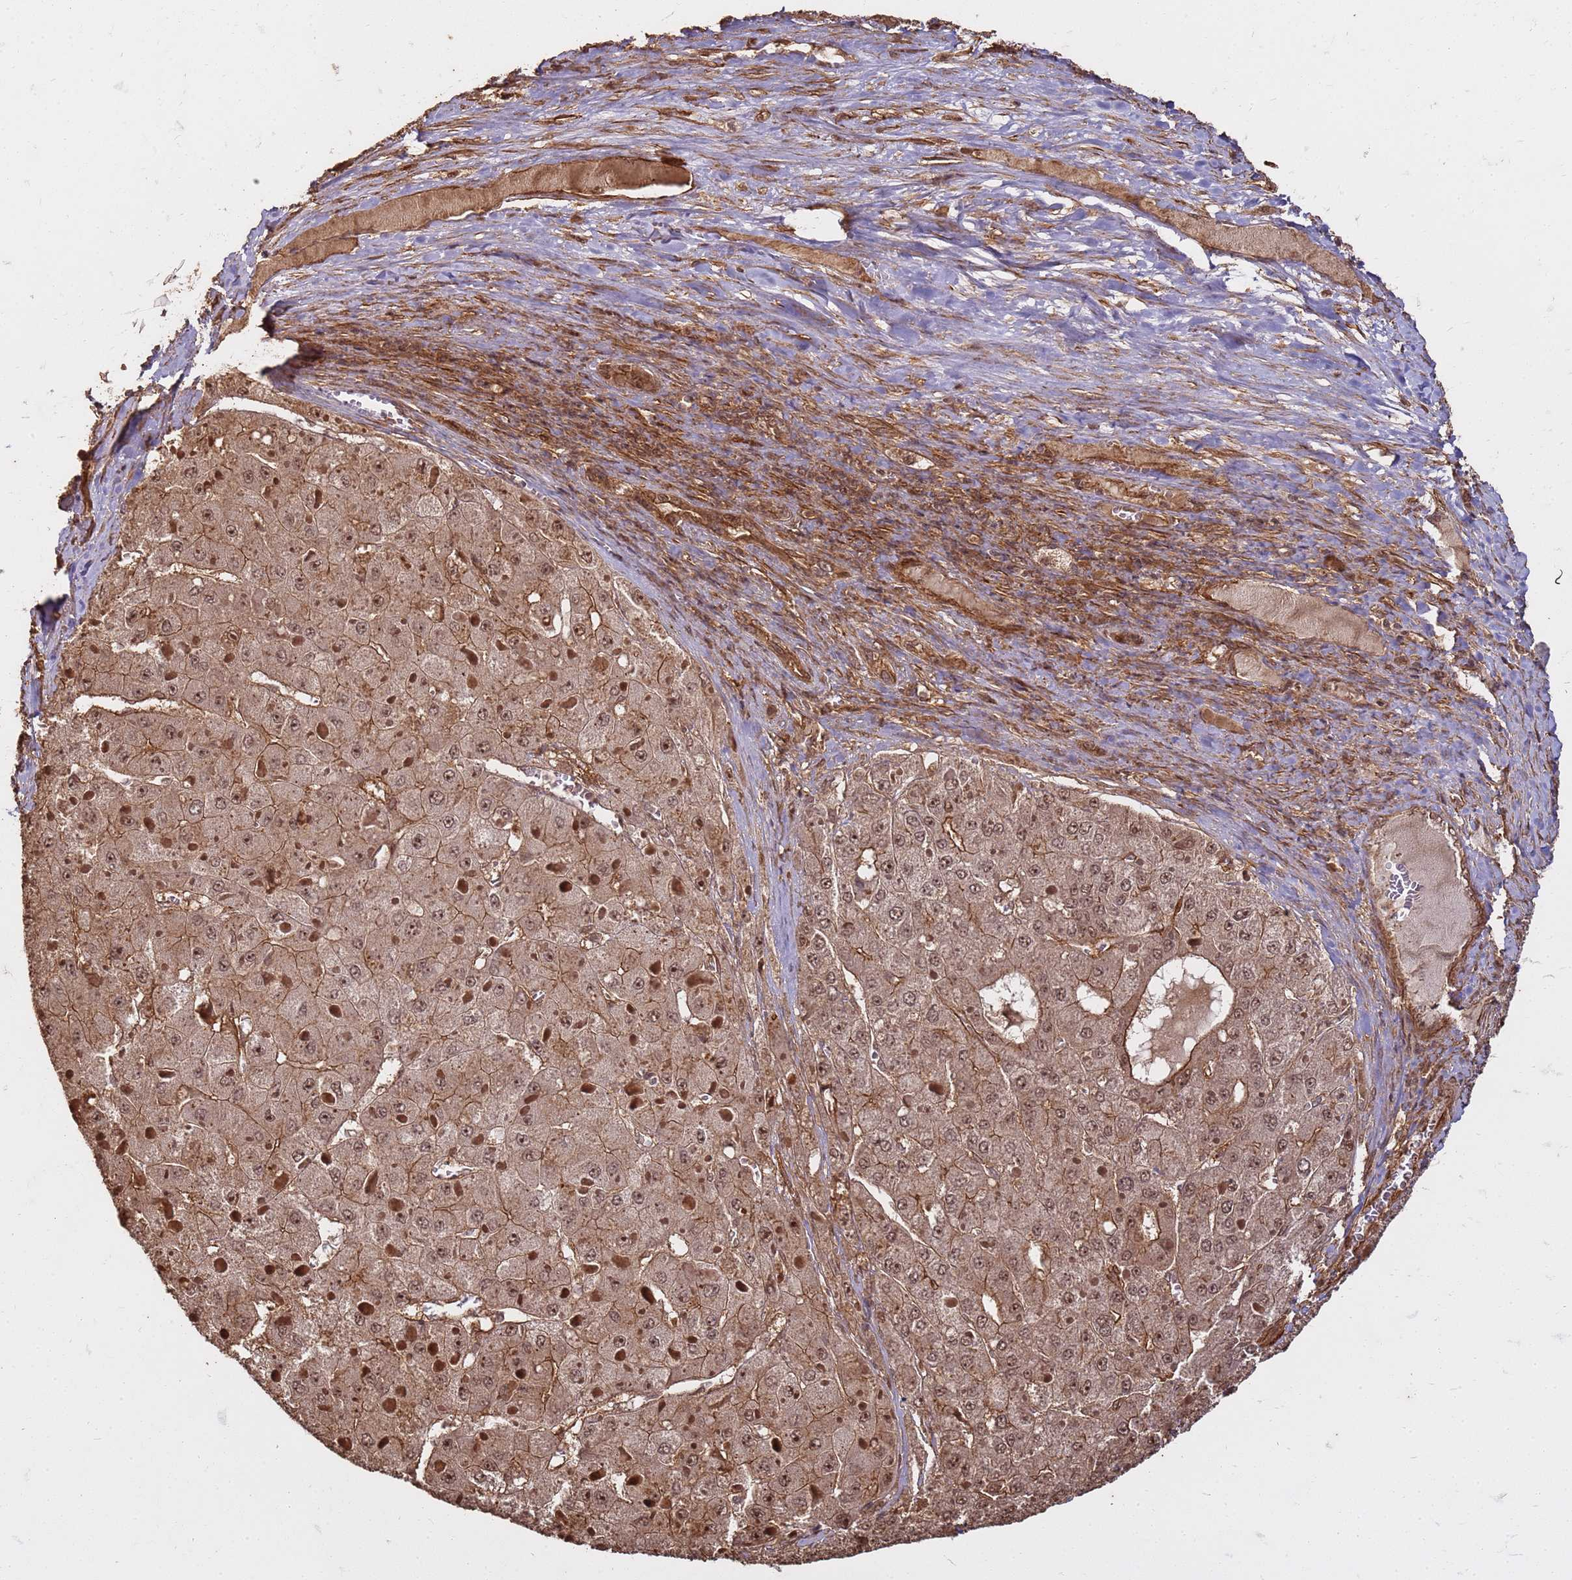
{"staining": {"intensity": "moderate", "quantity": ">75%", "location": "cytoplasmic/membranous,nuclear"}, "tissue": "liver cancer", "cell_type": "Tumor cells", "image_type": "cancer", "snomed": [{"axis": "morphology", "description": "Carcinoma, Hepatocellular, NOS"}, {"axis": "topography", "description": "Liver"}], "caption": "Moderate cytoplasmic/membranous and nuclear staining for a protein is present in approximately >75% of tumor cells of liver cancer using IHC.", "gene": "KIF26A", "patient": {"sex": "female", "age": 73}}